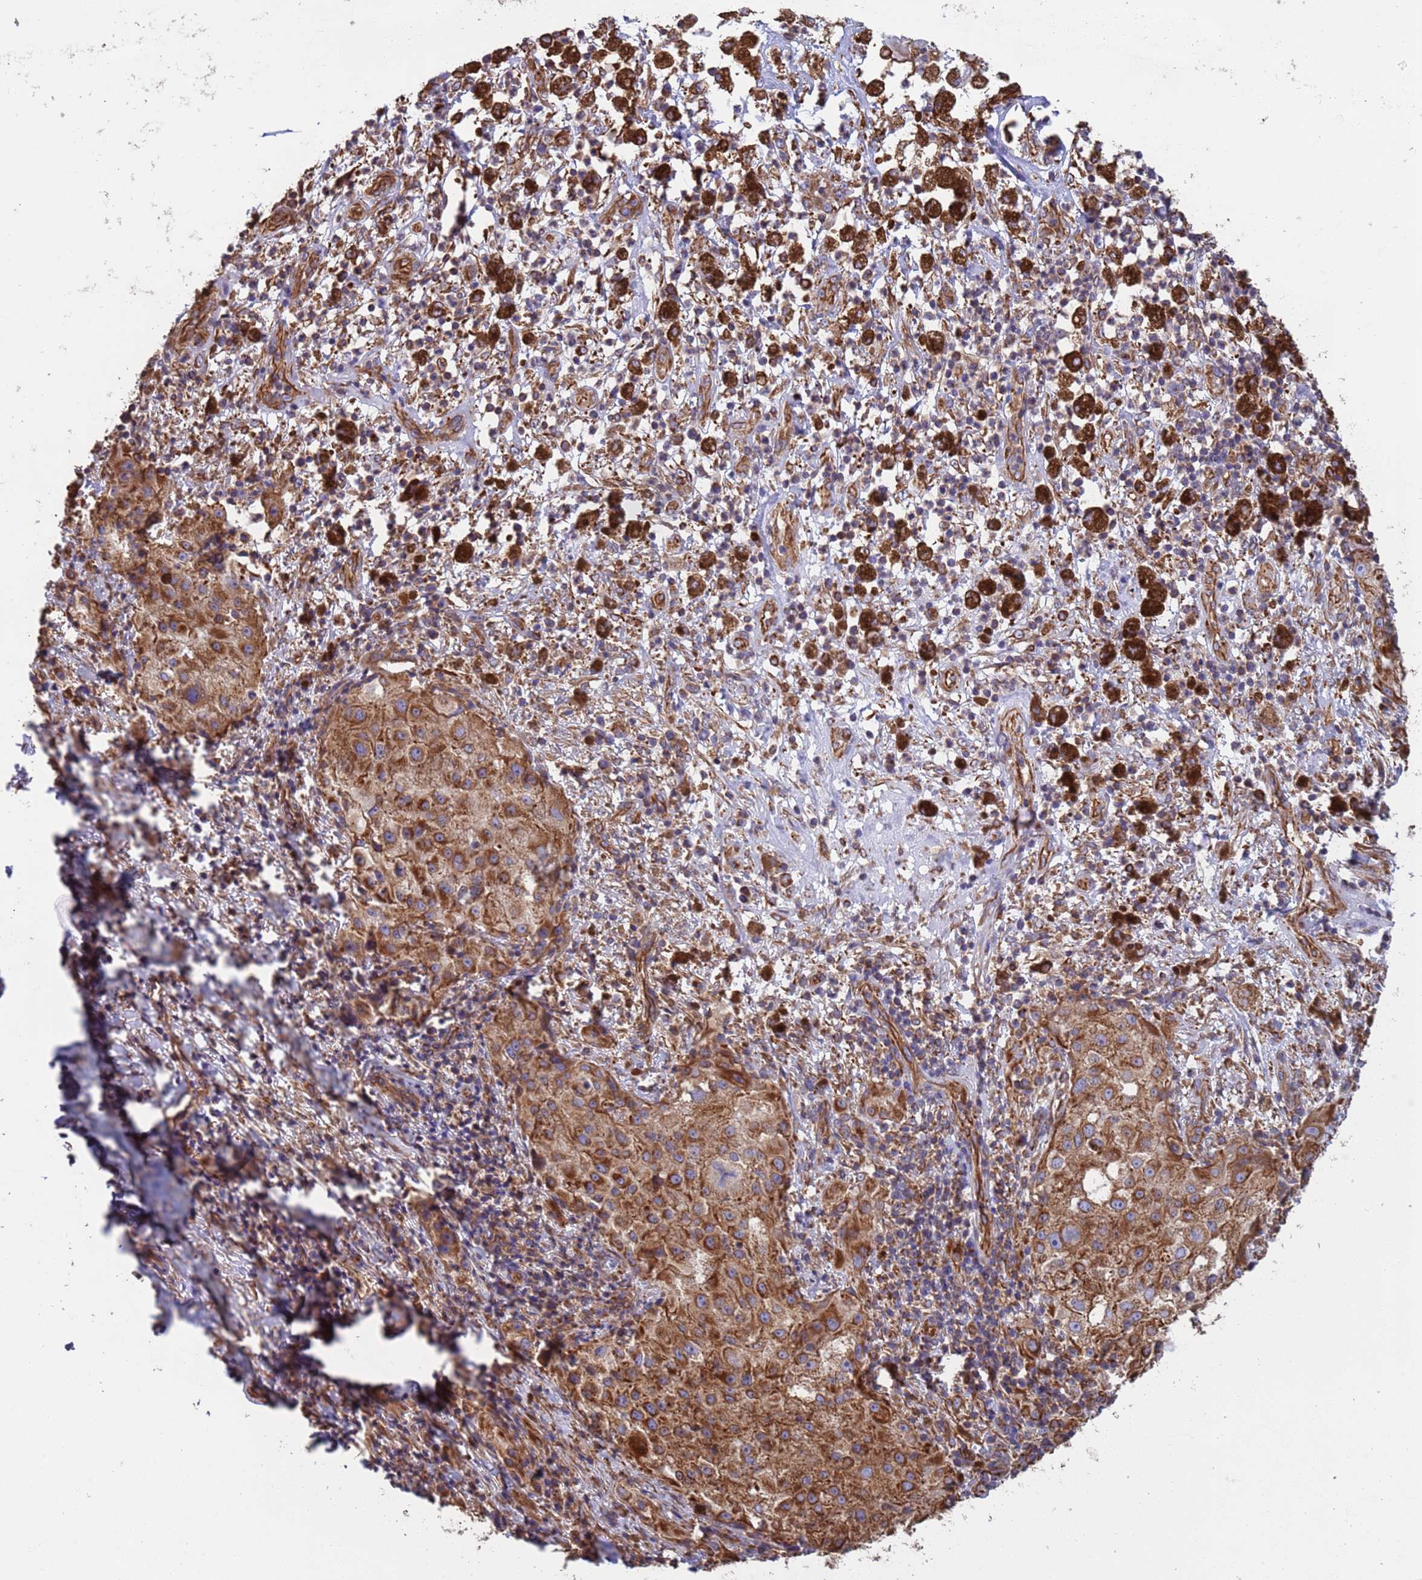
{"staining": {"intensity": "strong", "quantity": ">75%", "location": "cytoplasmic/membranous"}, "tissue": "melanoma", "cell_type": "Tumor cells", "image_type": "cancer", "snomed": [{"axis": "morphology", "description": "Necrosis, NOS"}, {"axis": "morphology", "description": "Malignant melanoma, NOS"}, {"axis": "topography", "description": "Skin"}], "caption": "A photomicrograph showing strong cytoplasmic/membranous positivity in about >75% of tumor cells in malignant melanoma, as visualized by brown immunohistochemical staining.", "gene": "NUDT12", "patient": {"sex": "female", "age": 87}}